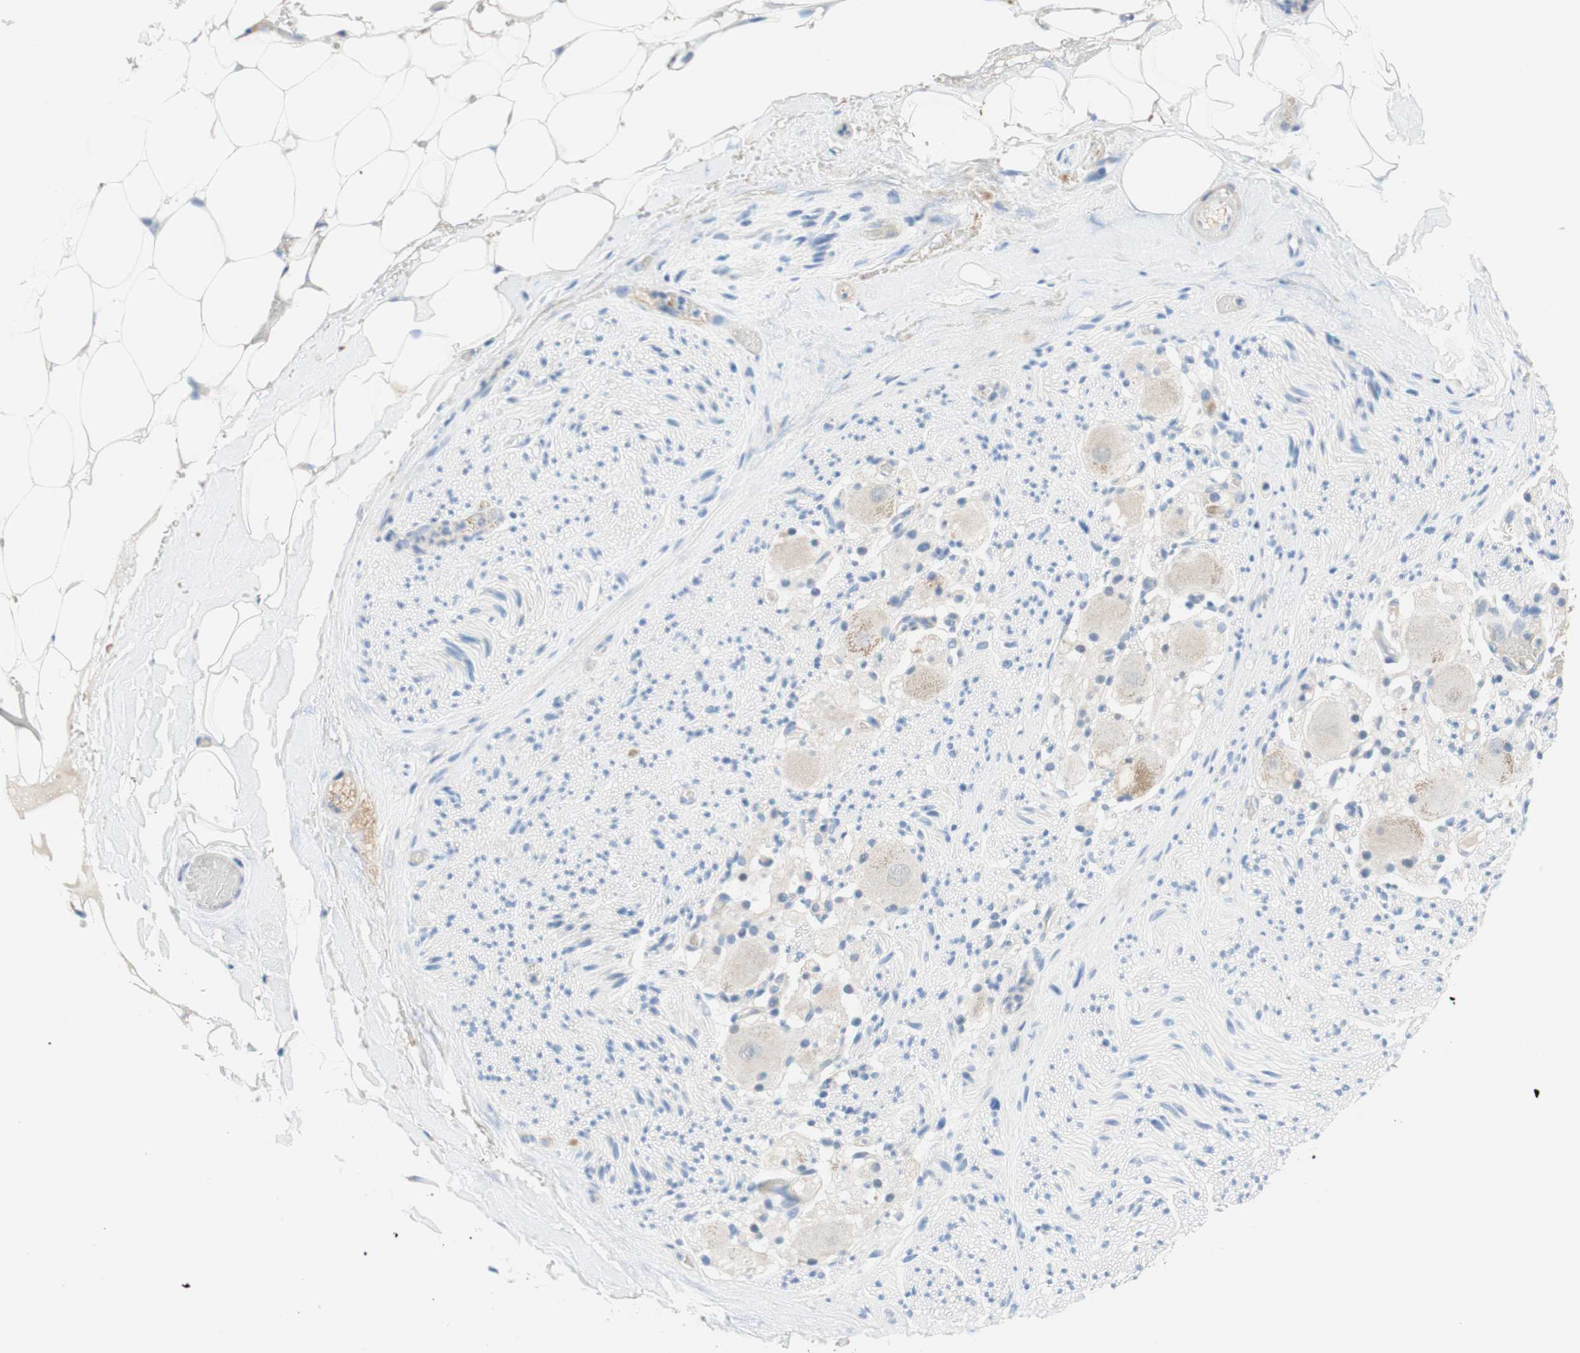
{"staining": {"intensity": "negative", "quantity": "none", "location": "none"}, "tissue": "adipose tissue", "cell_type": "Adipocytes", "image_type": "normal", "snomed": [{"axis": "morphology", "description": "Normal tissue, NOS"}, {"axis": "topography", "description": "Peripheral nerve tissue"}], "caption": "DAB (3,3'-diaminobenzidine) immunohistochemical staining of benign human adipose tissue displays no significant staining in adipocytes.", "gene": "ENTREP2", "patient": {"sex": "male", "age": 70}}